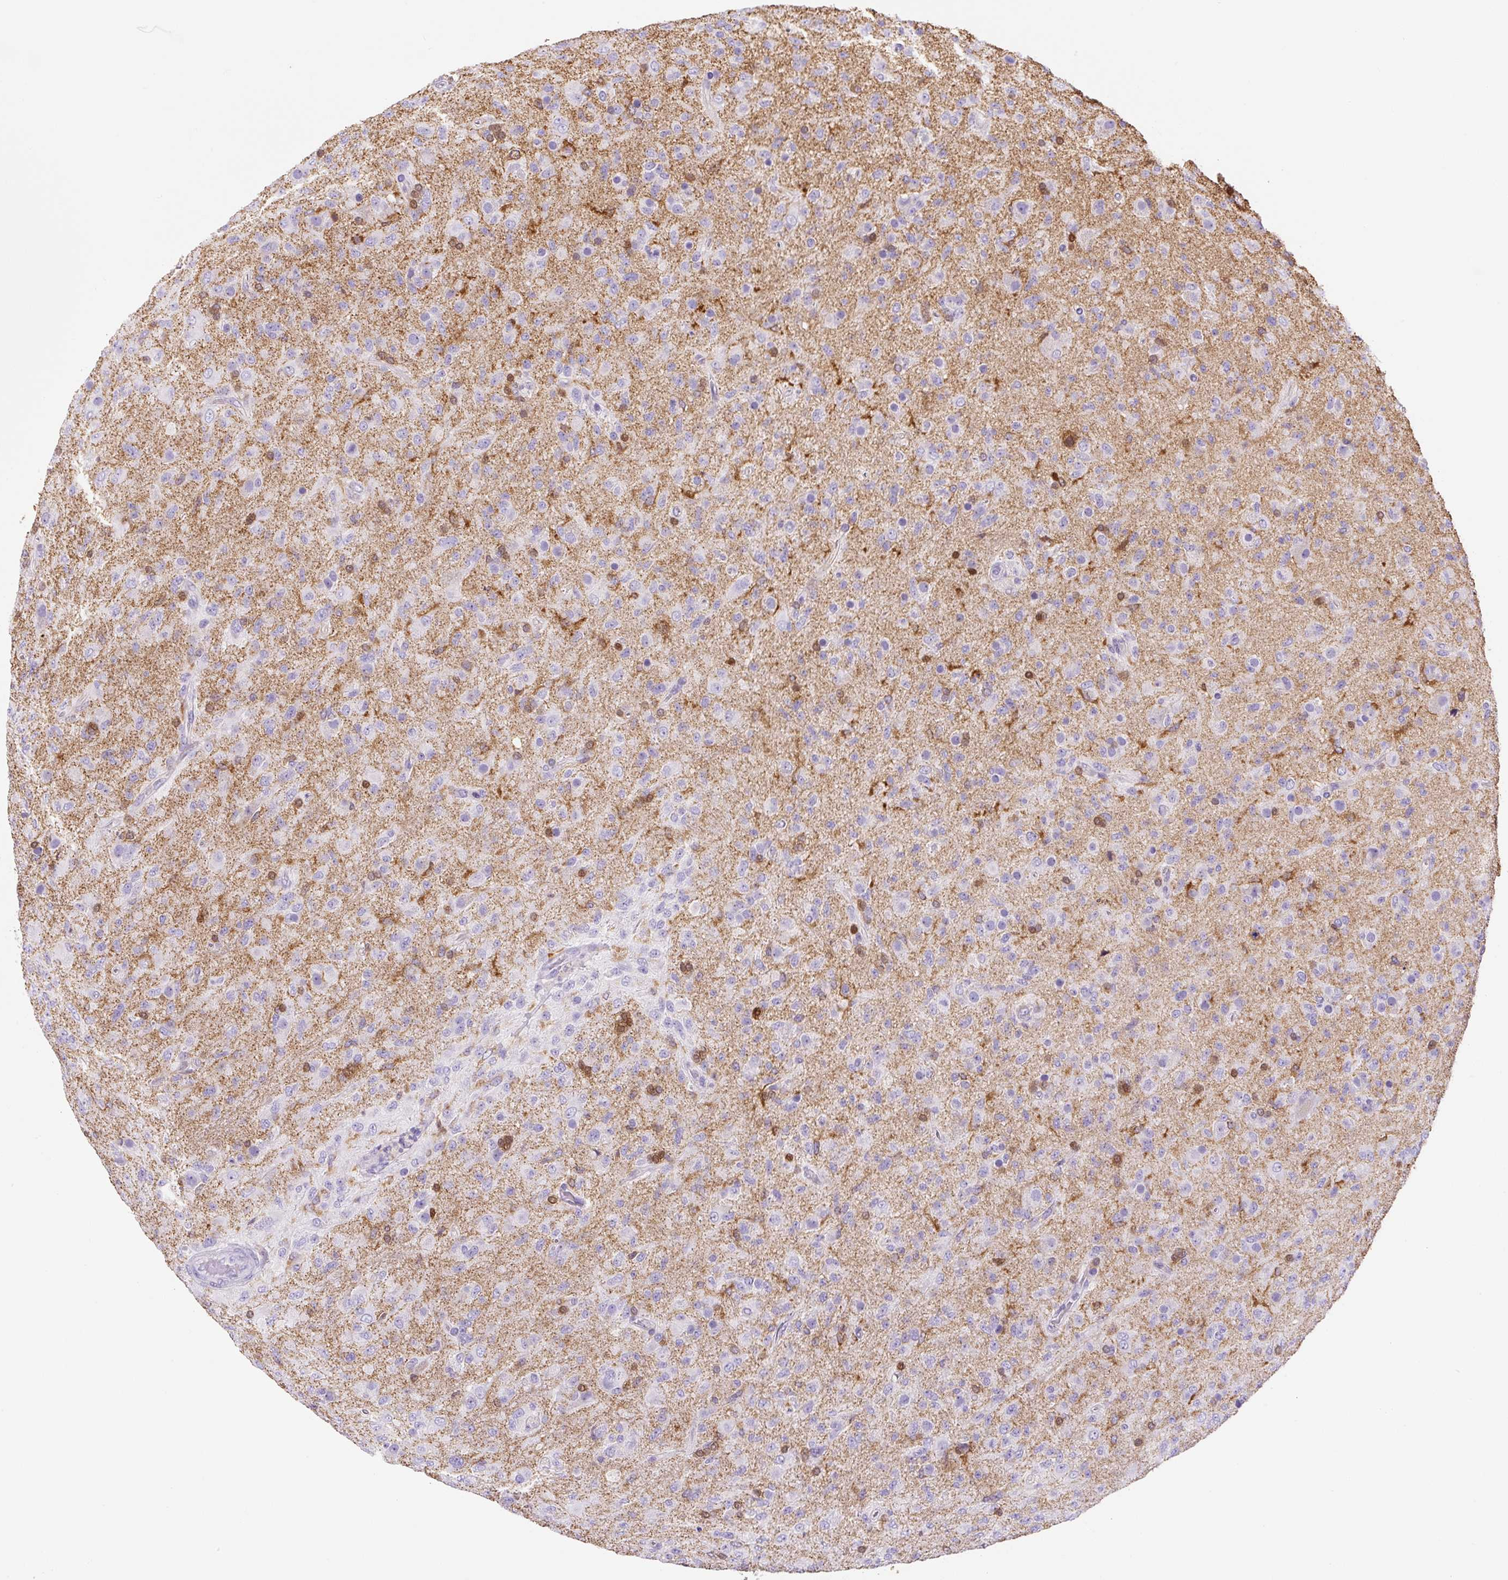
{"staining": {"intensity": "negative", "quantity": "none", "location": "none"}, "tissue": "glioma", "cell_type": "Tumor cells", "image_type": "cancer", "snomed": [{"axis": "morphology", "description": "Glioma, malignant, Low grade"}, {"axis": "topography", "description": "Brain"}], "caption": "Immunohistochemistry (IHC) image of neoplastic tissue: glioma stained with DAB reveals no significant protein positivity in tumor cells. (DAB IHC visualized using brightfield microscopy, high magnification).", "gene": "ASB4", "patient": {"sex": "male", "age": 65}}